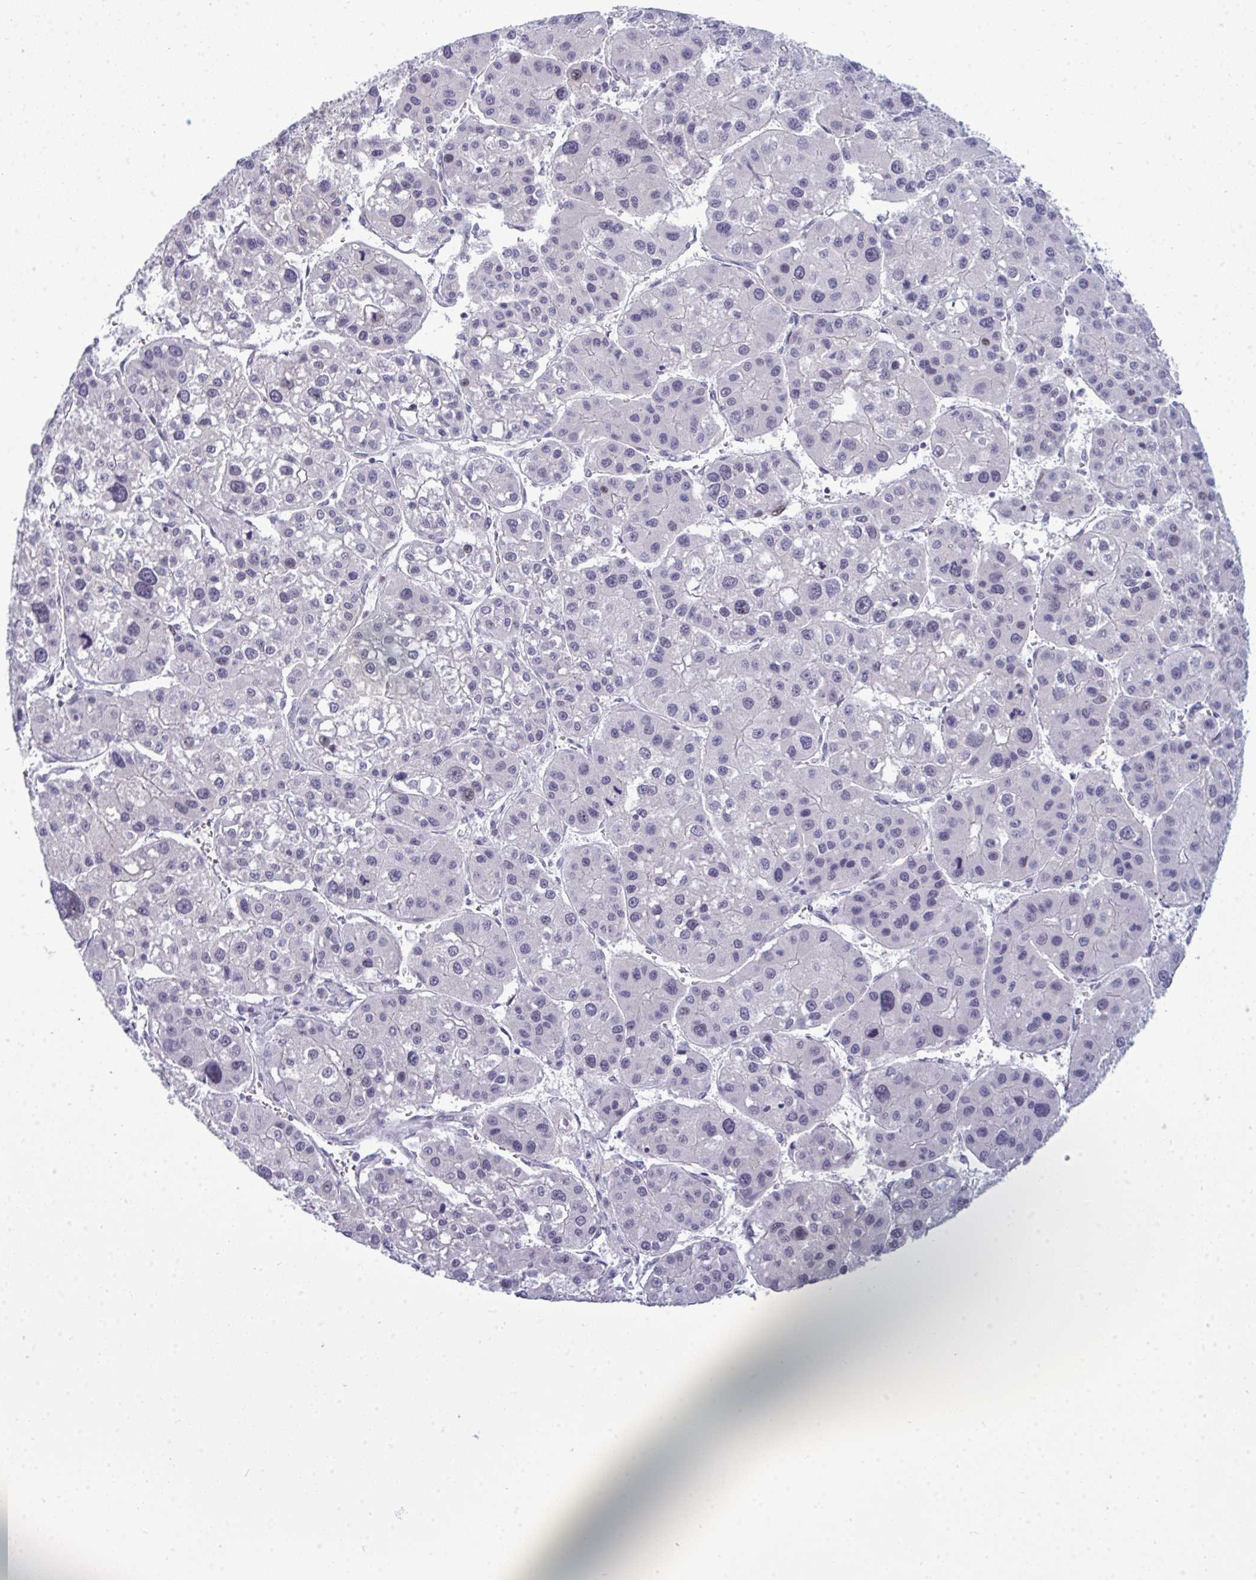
{"staining": {"intensity": "negative", "quantity": "none", "location": "none"}, "tissue": "liver cancer", "cell_type": "Tumor cells", "image_type": "cancer", "snomed": [{"axis": "morphology", "description": "Carcinoma, Hepatocellular, NOS"}, {"axis": "topography", "description": "Liver"}], "caption": "Micrograph shows no significant protein positivity in tumor cells of liver cancer (hepatocellular carcinoma).", "gene": "TAB1", "patient": {"sex": "male", "age": 73}}